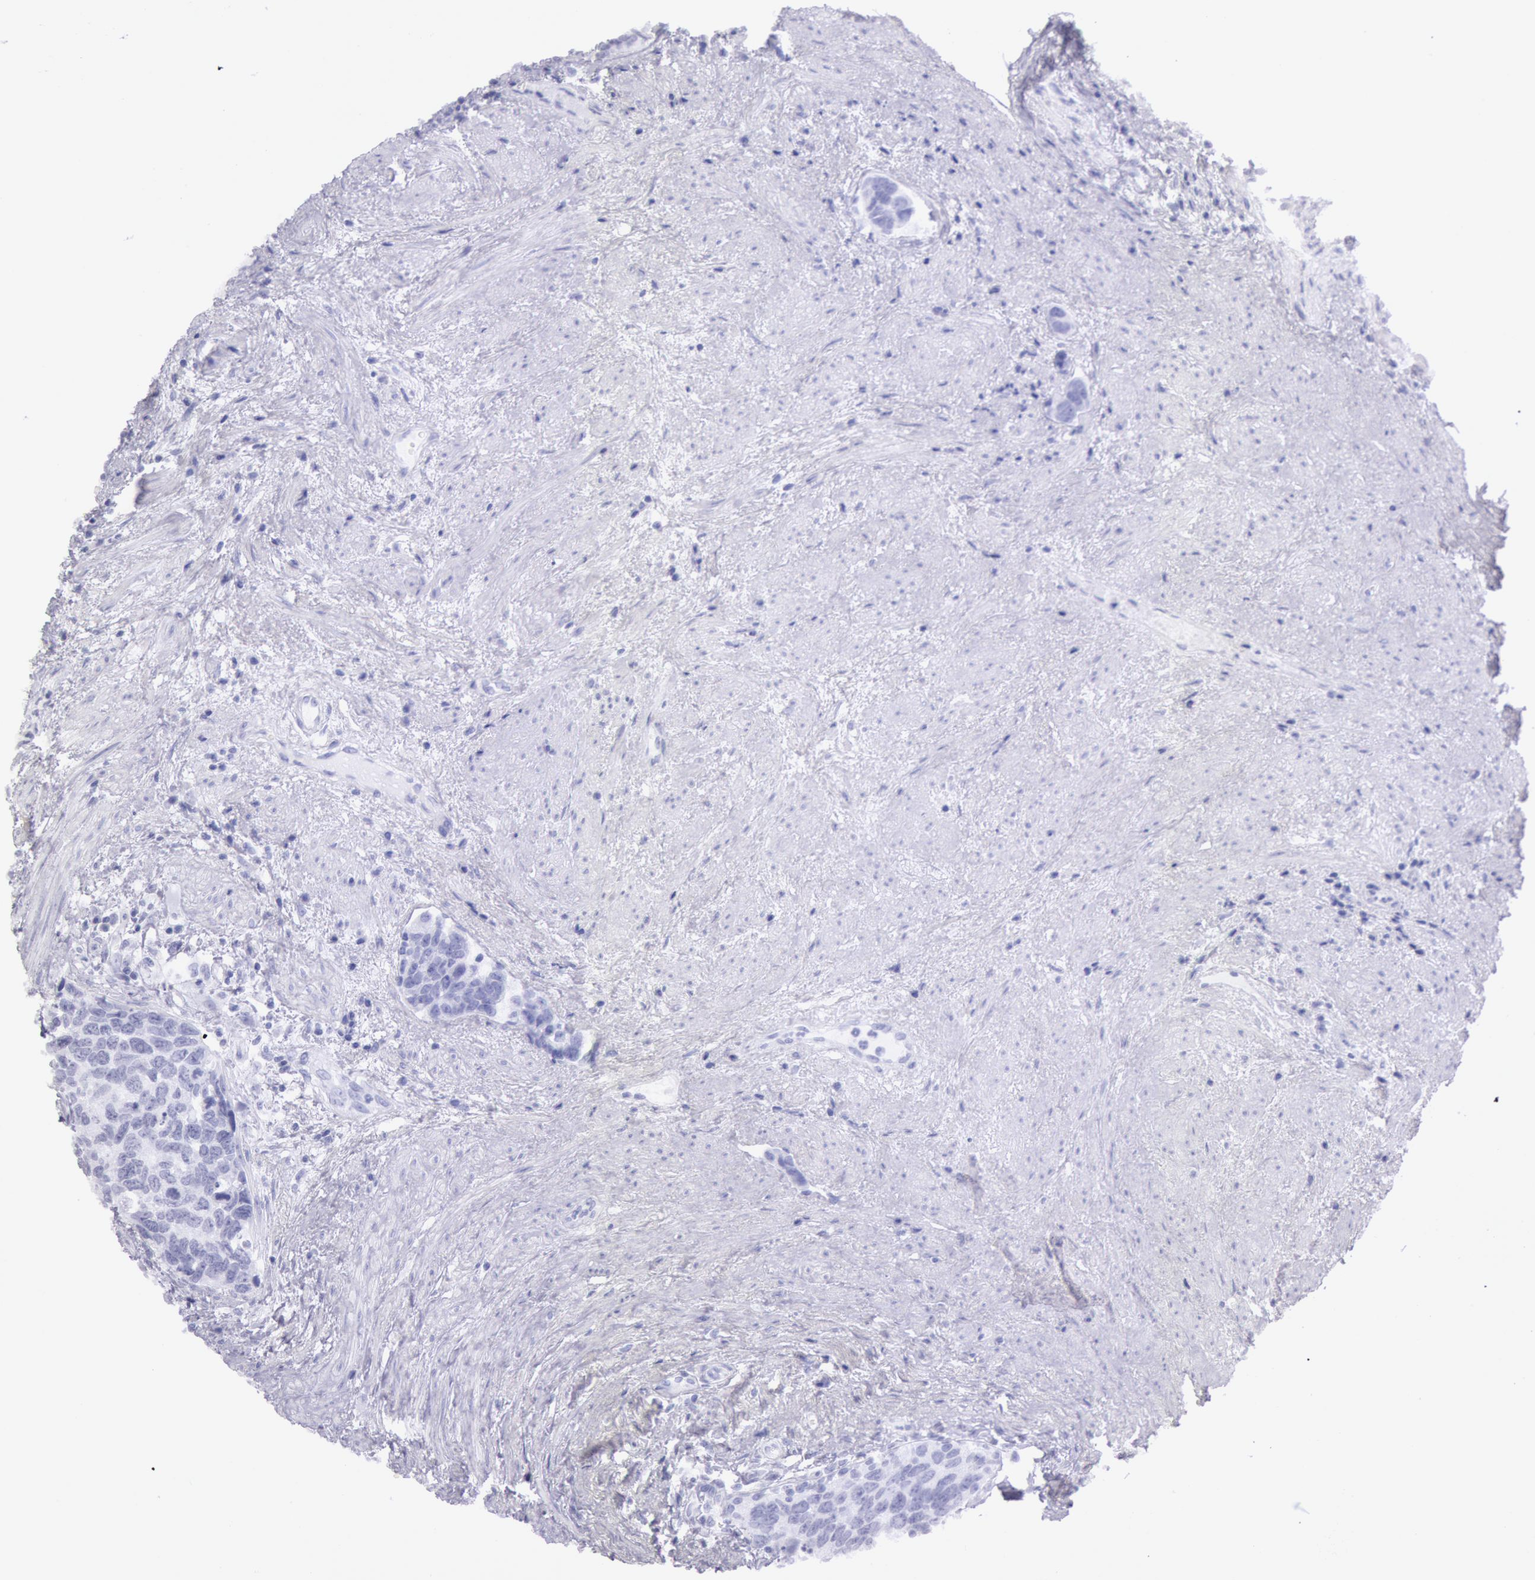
{"staining": {"intensity": "negative", "quantity": "none", "location": "none"}, "tissue": "urothelial cancer", "cell_type": "Tumor cells", "image_type": "cancer", "snomed": [{"axis": "morphology", "description": "Urothelial carcinoma, High grade"}, {"axis": "topography", "description": "Urinary bladder"}], "caption": "DAB immunohistochemical staining of human urothelial cancer reveals no significant staining in tumor cells.", "gene": "ESS2", "patient": {"sex": "male", "age": 81}}